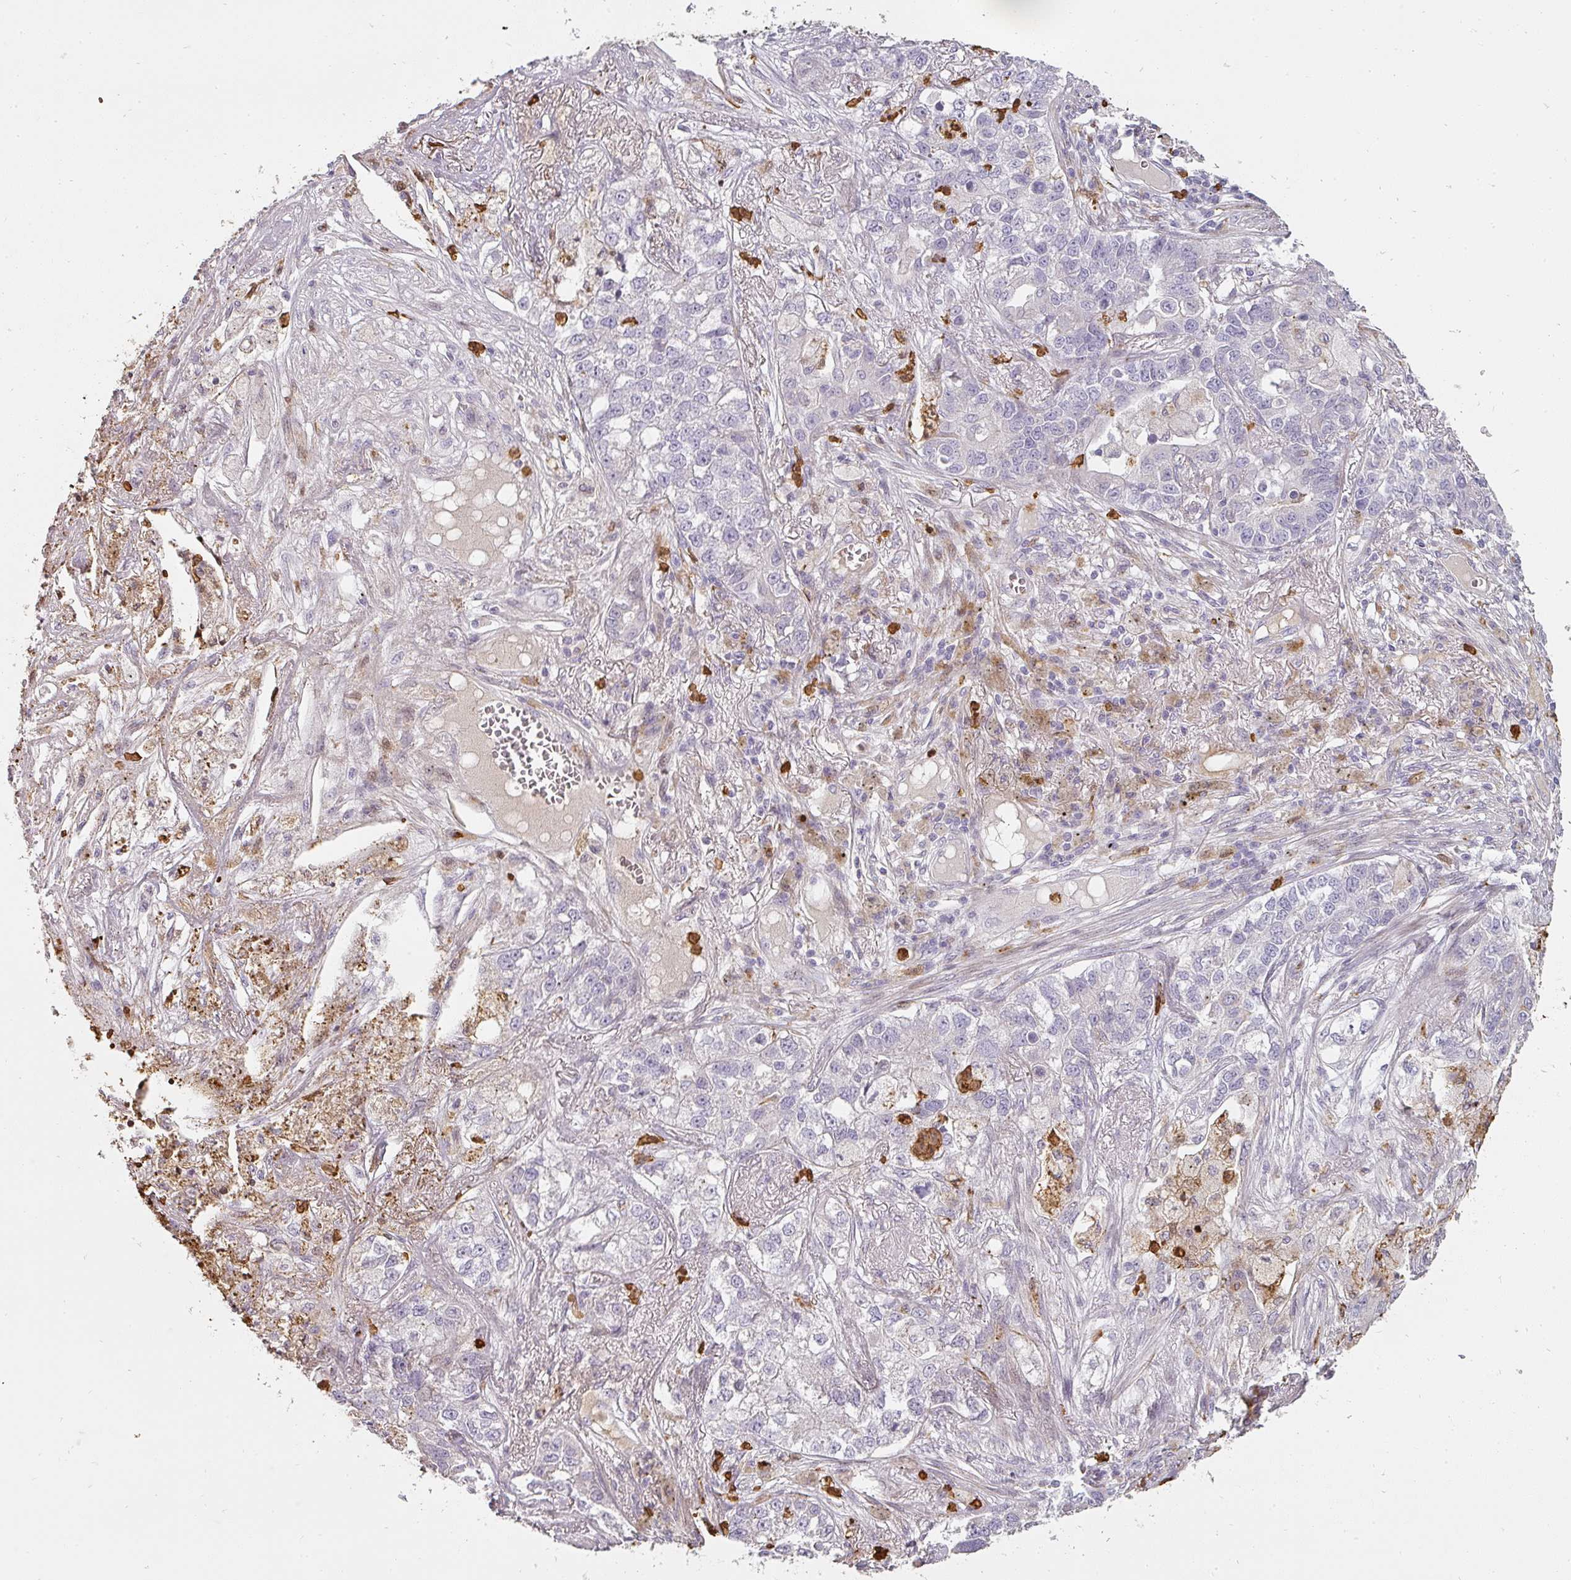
{"staining": {"intensity": "negative", "quantity": "none", "location": "none"}, "tissue": "lung cancer", "cell_type": "Tumor cells", "image_type": "cancer", "snomed": [{"axis": "morphology", "description": "Adenocarcinoma, NOS"}, {"axis": "topography", "description": "Lung"}], "caption": "This image is of adenocarcinoma (lung) stained with immunohistochemistry to label a protein in brown with the nuclei are counter-stained blue. There is no positivity in tumor cells.", "gene": "BIK", "patient": {"sex": "male", "age": 49}}